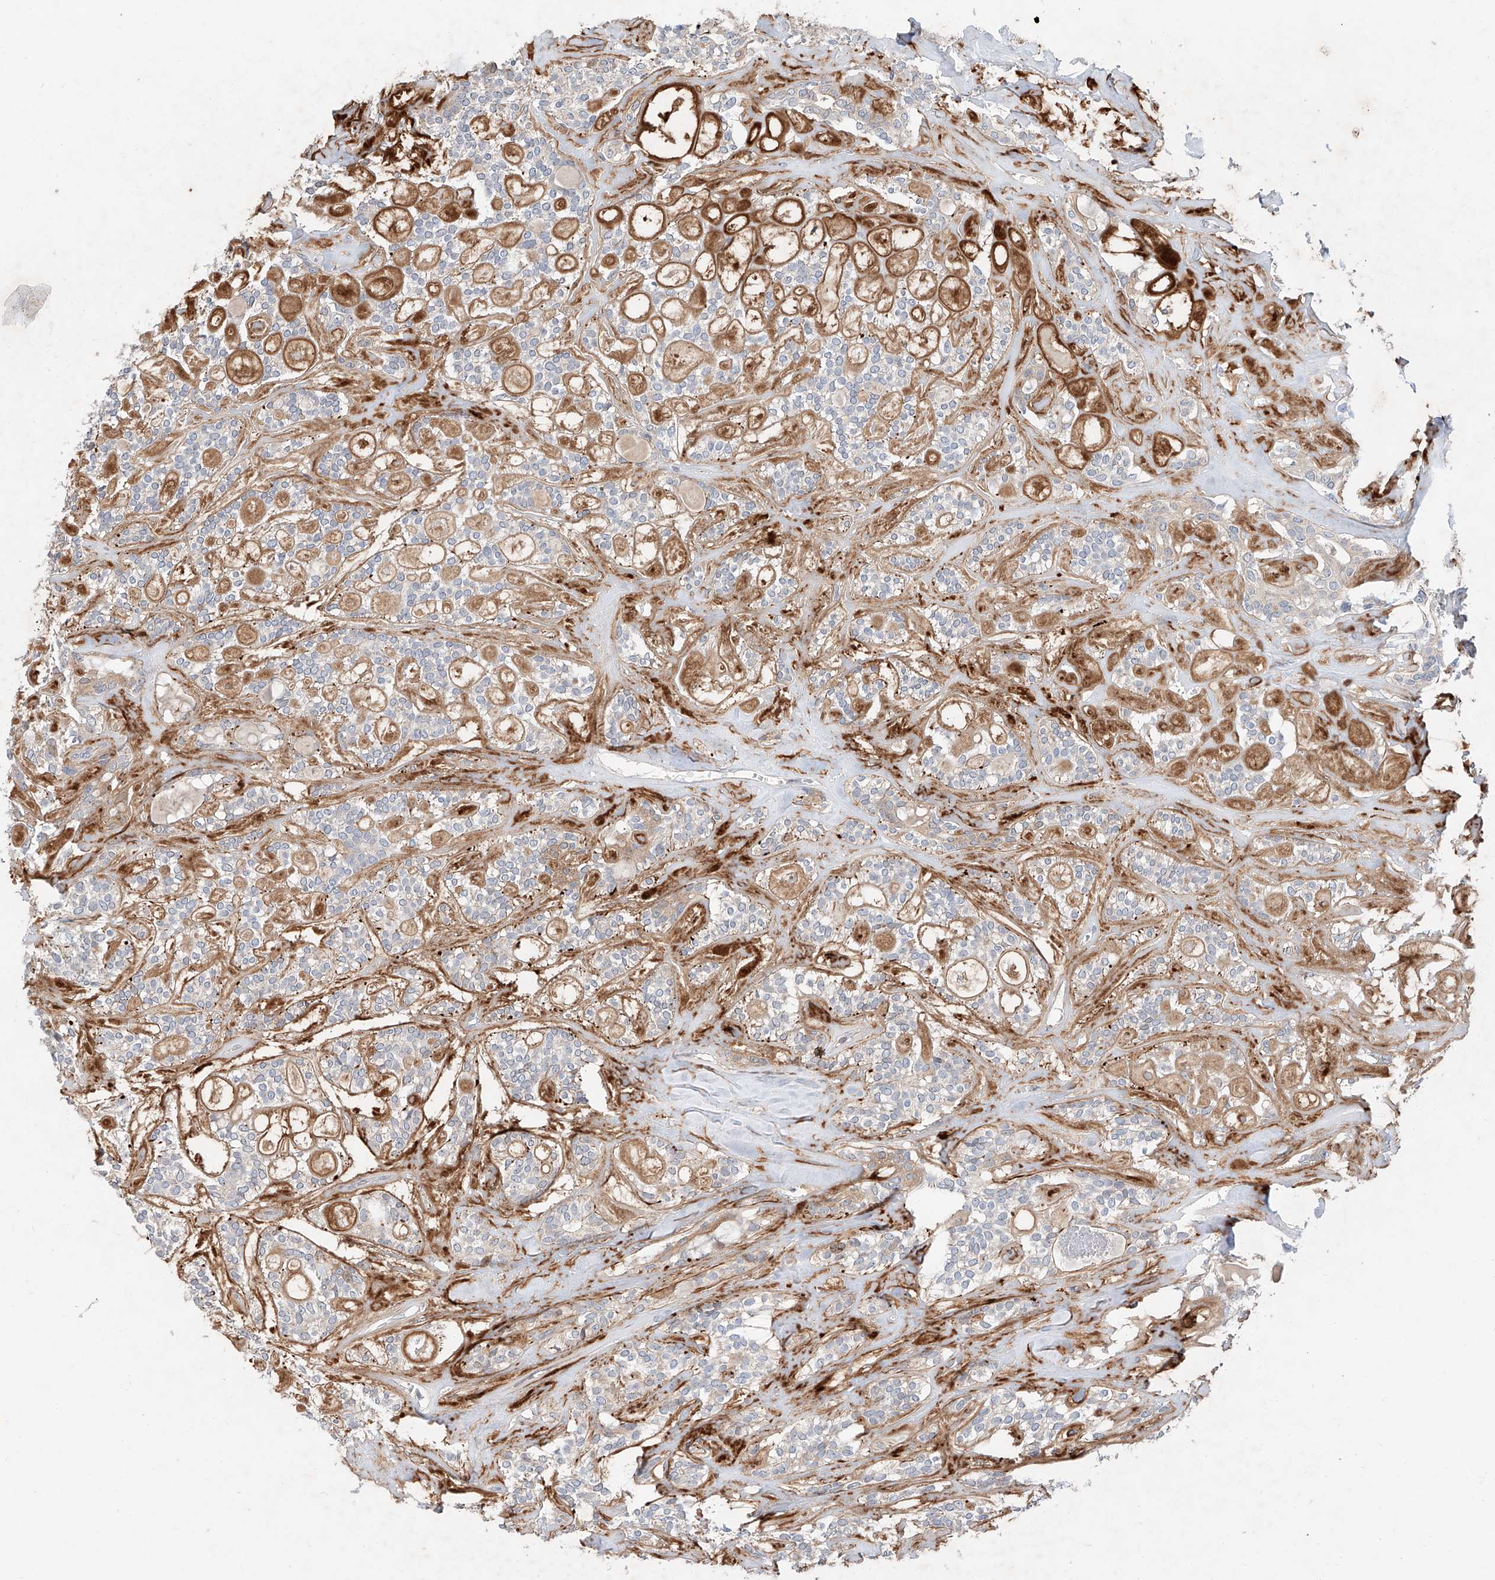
{"staining": {"intensity": "negative", "quantity": "none", "location": "none"}, "tissue": "head and neck cancer", "cell_type": "Tumor cells", "image_type": "cancer", "snomed": [{"axis": "morphology", "description": "Adenocarcinoma, NOS"}, {"axis": "topography", "description": "Head-Neck"}], "caption": "This histopathology image is of adenocarcinoma (head and neck) stained with IHC to label a protein in brown with the nuclei are counter-stained blue. There is no positivity in tumor cells. The staining is performed using DAB brown chromogen with nuclei counter-stained in using hematoxylin.", "gene": "USF3", "patient": {"sex": "male", "age": 66}}